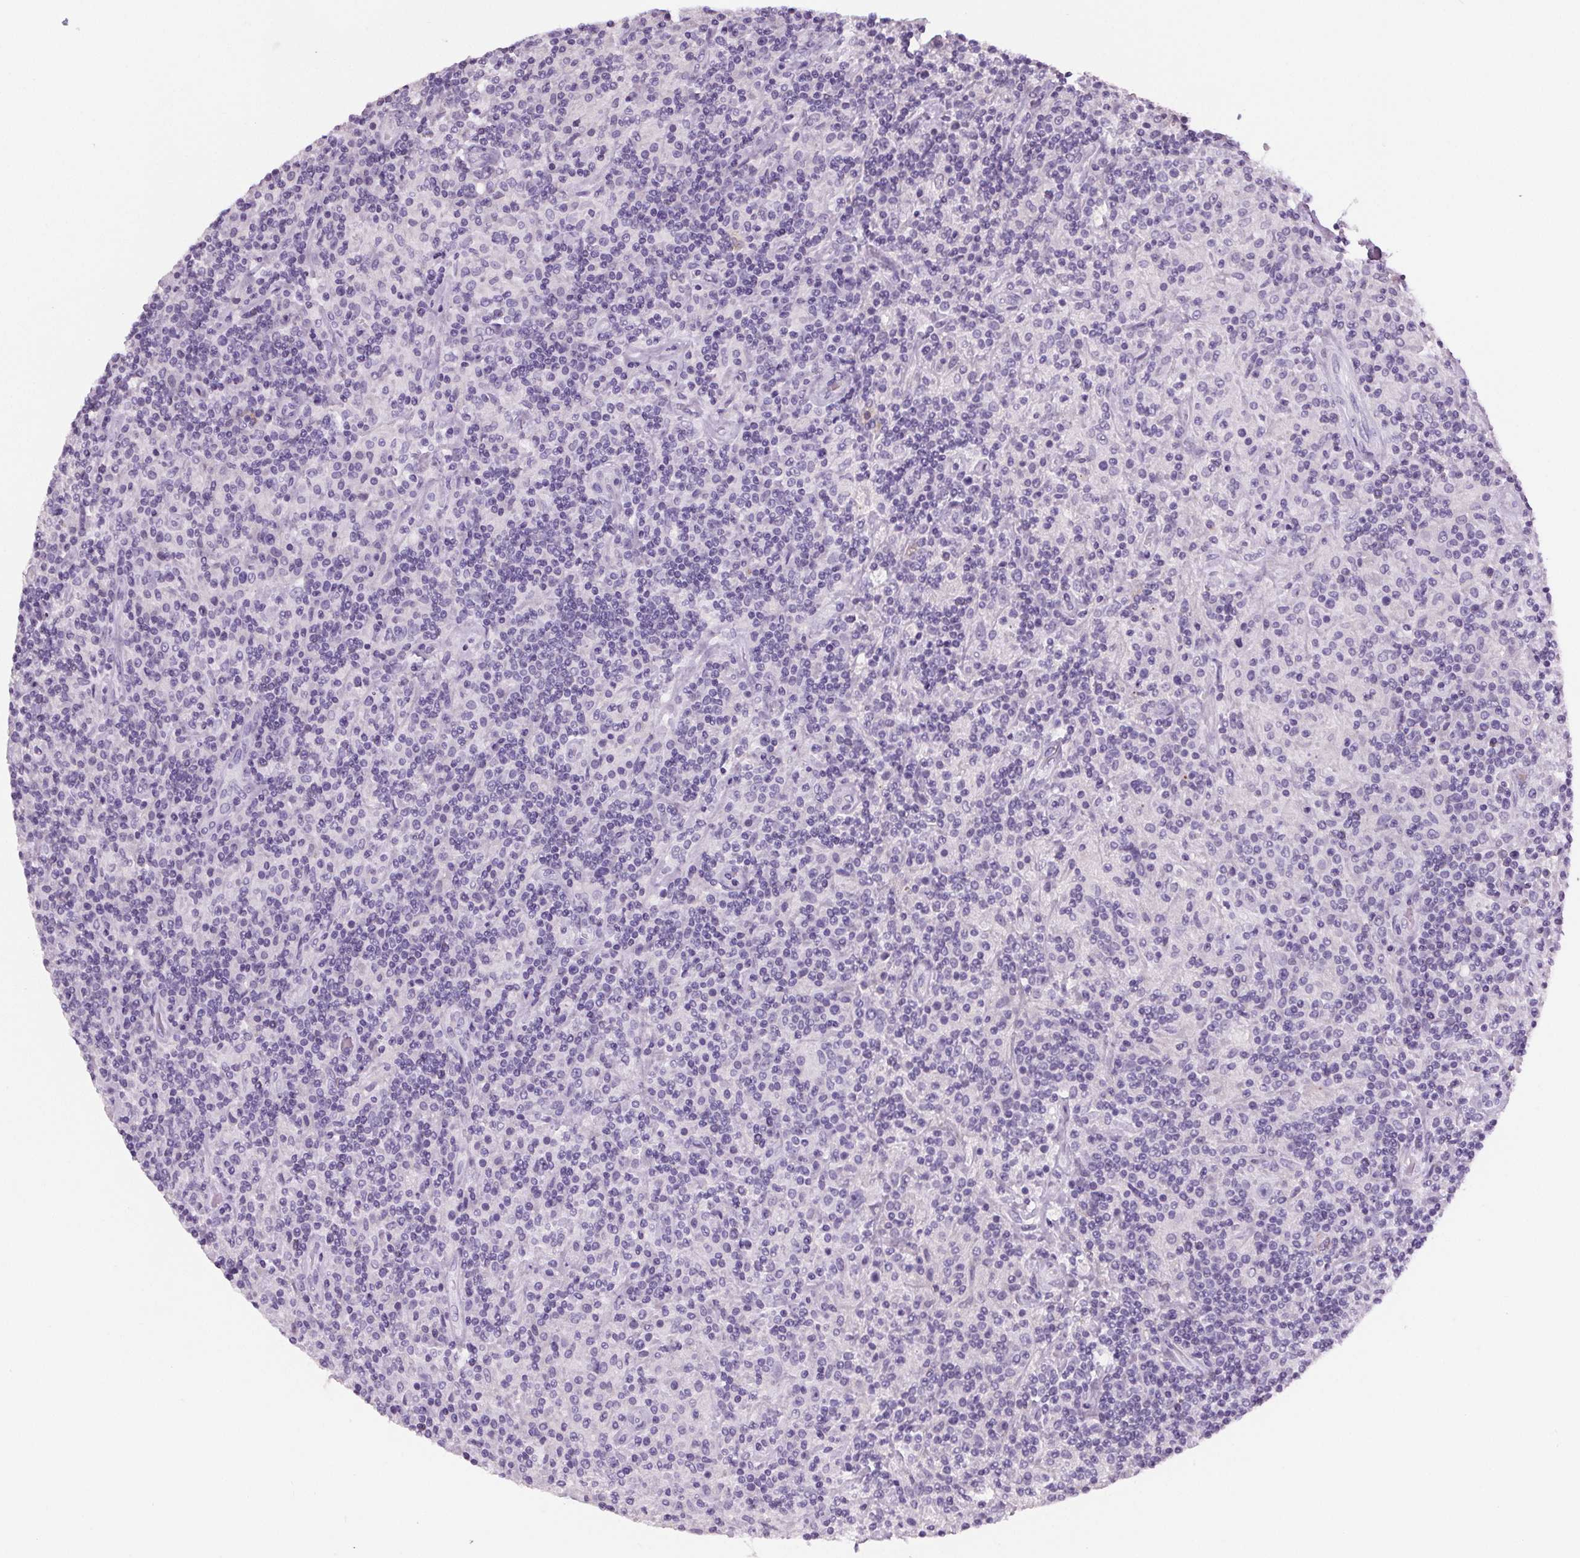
{"staining": {"intensity": "negative", "quantity": "none", "location": "none"}, "tissue": "lymphoma", "cell_type": "Tumor cells", "image_type": "cancer", "snomed": [{"axis": "morphology", "description": "Hodgkin's disease, NOS"}, {"axis": "topography", "description": "Lymph node"}], "caption": "This is a image of immunohistochemistry staining of lymphoma, which shows no staining in tumor cells. Brightfield microscopy of IHC stained with DAB (3,3'-diaminobenzidine) (brown) and hematoxylin (blue), captured at high magnification.", "gene": "CD5L", "patient": {"sex": "male", "age": 70}}